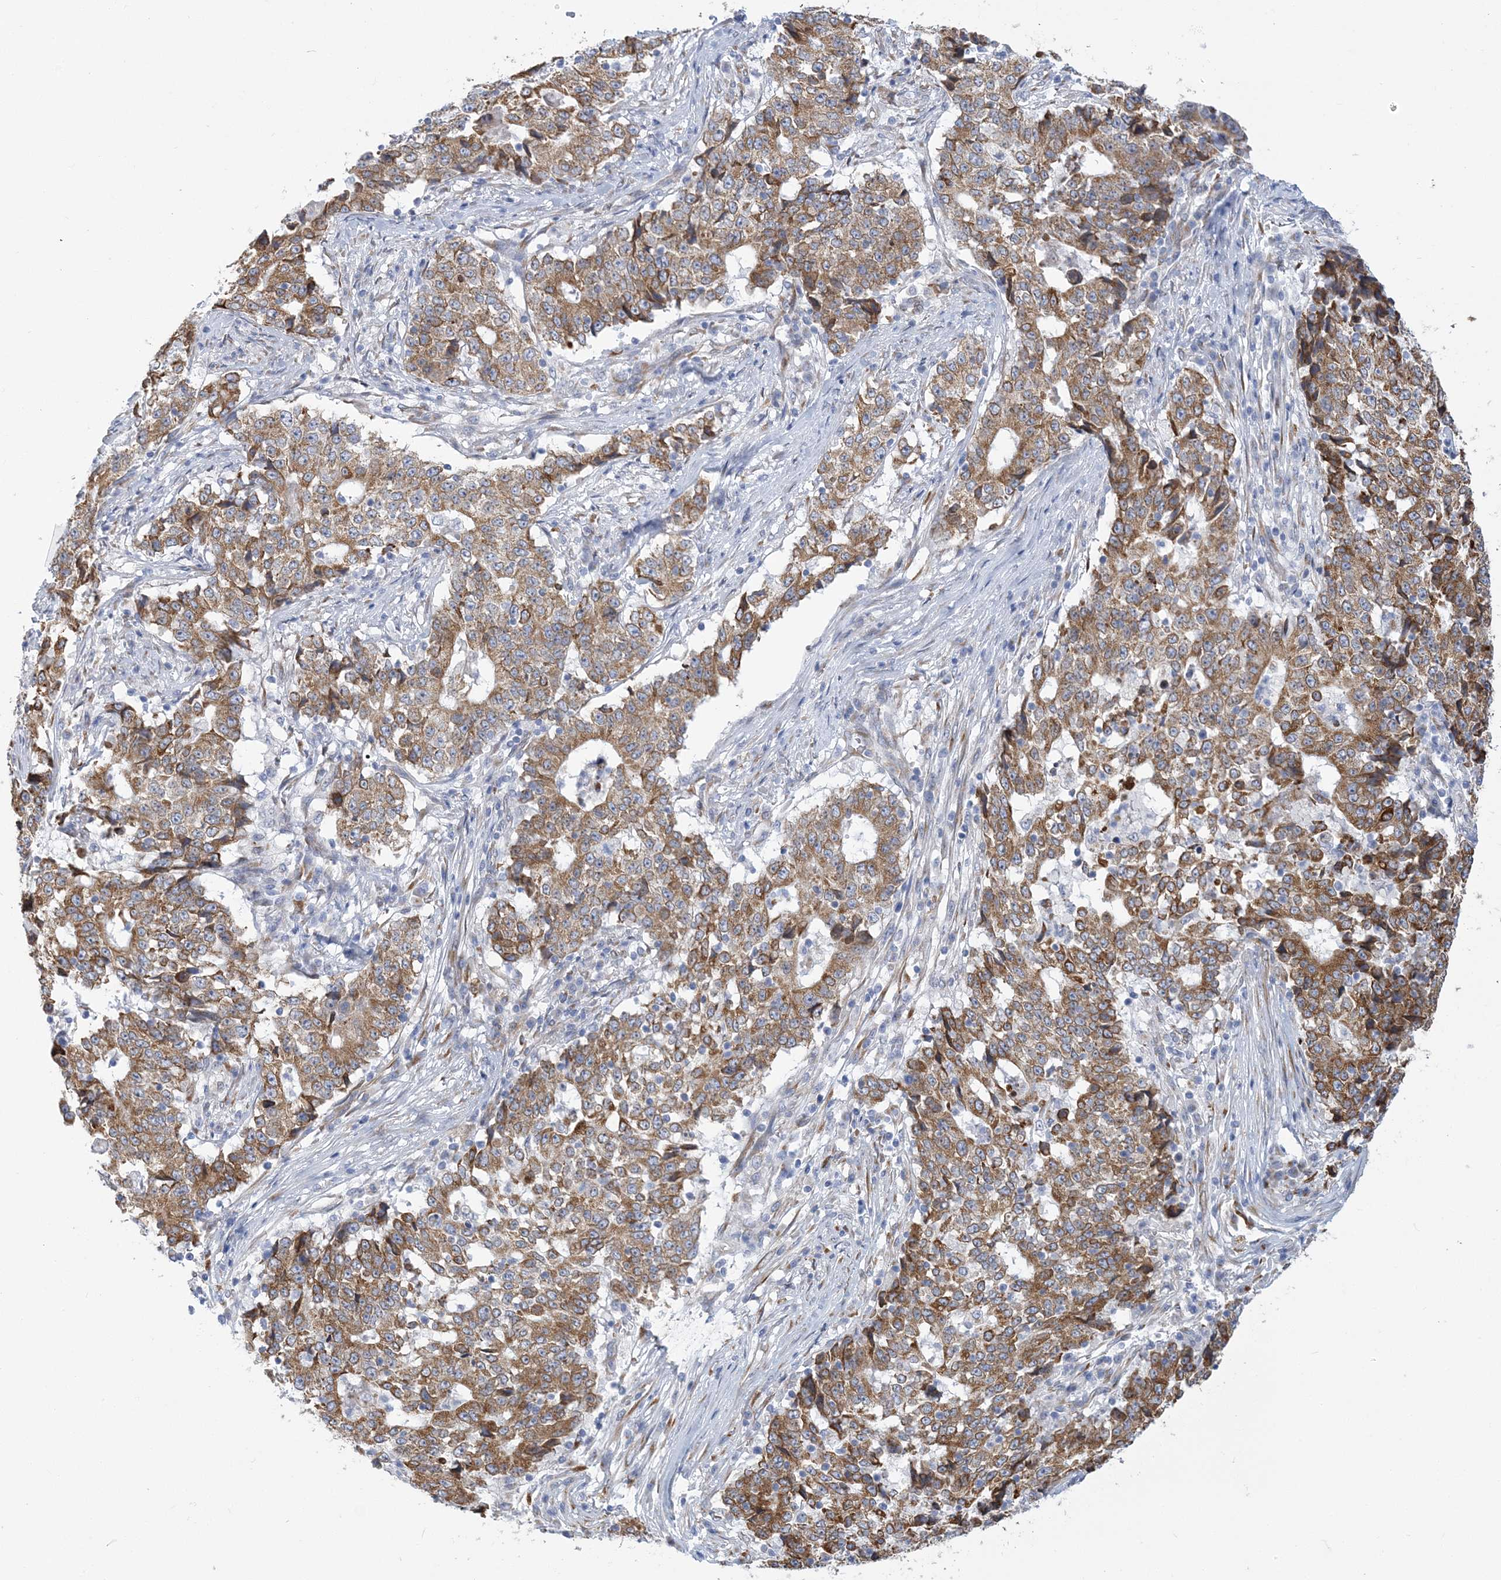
{"staining": {"intensity": "moderate", "quantity": ">75%", "location": "cytoplasmic/membranous"}, "tissue": "stomach cancer", "cell_type": "Tumor cells", "image_type": "cancer", "snomed": [{"axis": "morphology", "description": "Adenocarcinoma, NOS"}, {"axis": "topography", "description": "Stomach"}], "caption": "IHC (DAB (3,3'-diaminobenzidine)) staining of human stomach adenocarcinoma shows moderate cytoplasmic/membranous protein expression in approximately >75% of tumor cells.", "gene": "PLEKHG4B", "patient": {"sex": "male", "age": 59}}